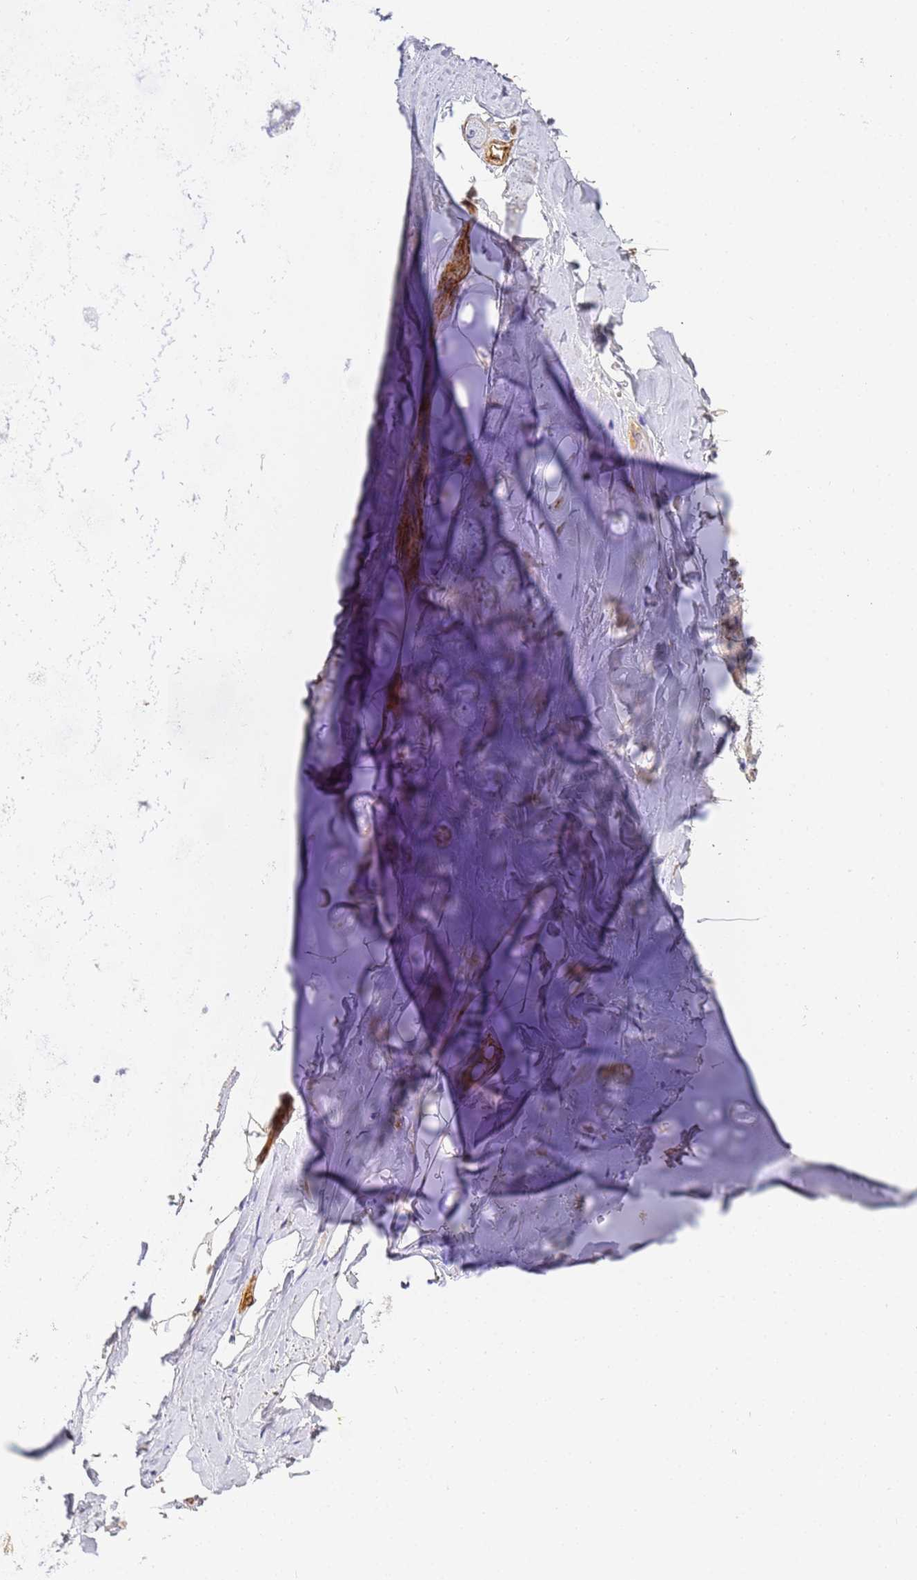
{"staining": {"intensity": "weak", "quantity": "<25%", "location": "cytoplasmic/membranous"}, "tissue": "adipose tissue", "cell_type": "Adipocytes", "image_type": "normal", "snomed": [{"axis": "morphology", "description": "Normal tissue, NOS"}, {"axis": "topography", "description": "Lymph node"}, {"axis": "topography", "description": "Bronchus"}], "caption": "A high-resolution image shows immunohistochemistry staining of normal adipose tissue, which shows no significant positivity in adipocytes.", "gene": "CFHR1", "patient": {"sex": "male", "age": 63}}